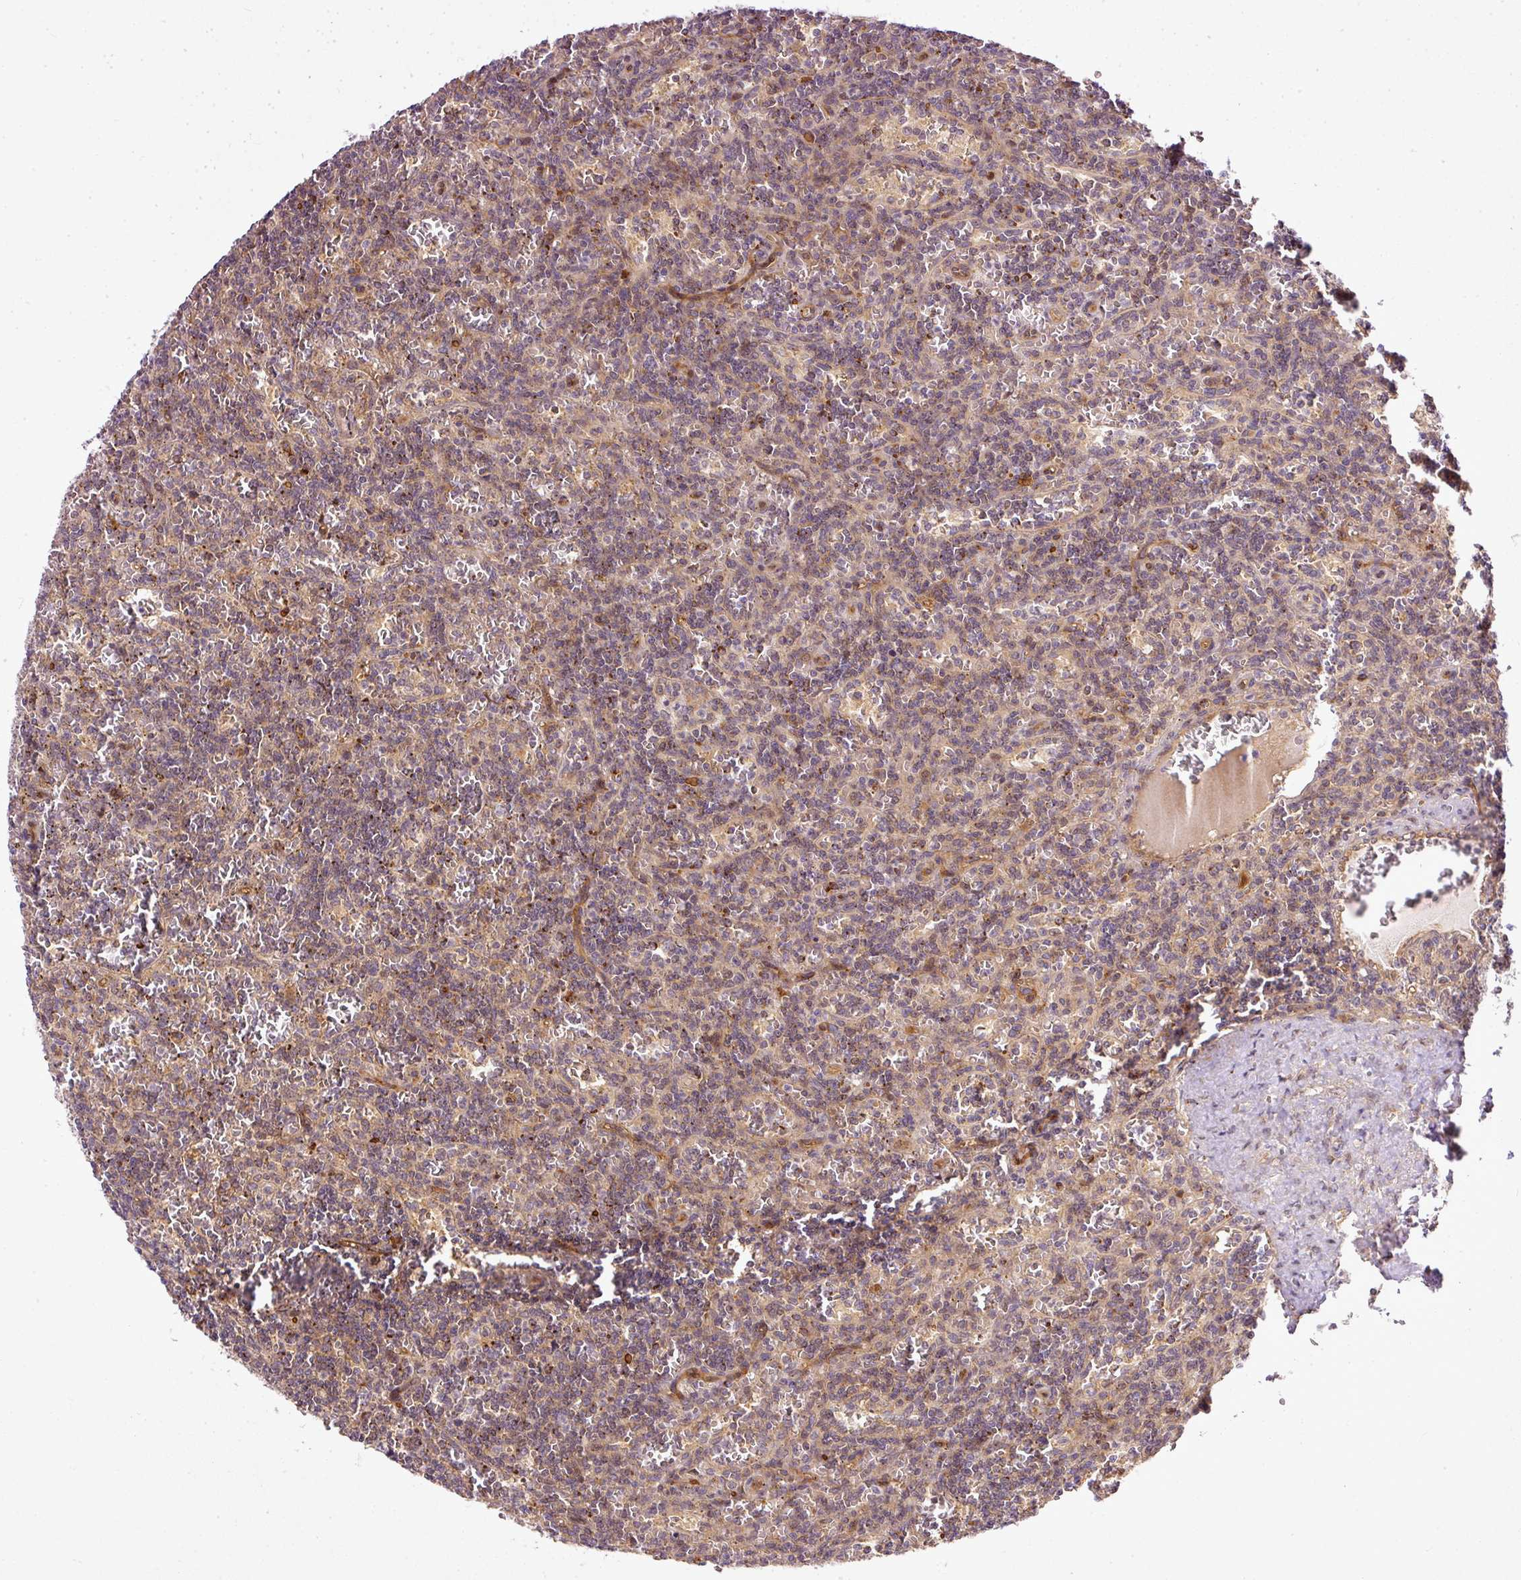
{"staining": {"intensity": "negative", "quantity": "none", "location": "none"}, "tissue": "lymphoma", "cell_type": "Tumor cells", "image_type": "cancer", "snomed": [{"axis": "morphology", "description": "Malignant lymphoma, non-Hodgkin's type, Low grade"}, {"axis": "topography", "description": "Spleen"}], "caption": "Low-grade malignant lymphoma, non-Hodgkin's type was stained to show a protein in brown. There is no significant expression in tumor cells.", "gene": "MIF4GD", "patient": {"sex": "male", "age": 73}}